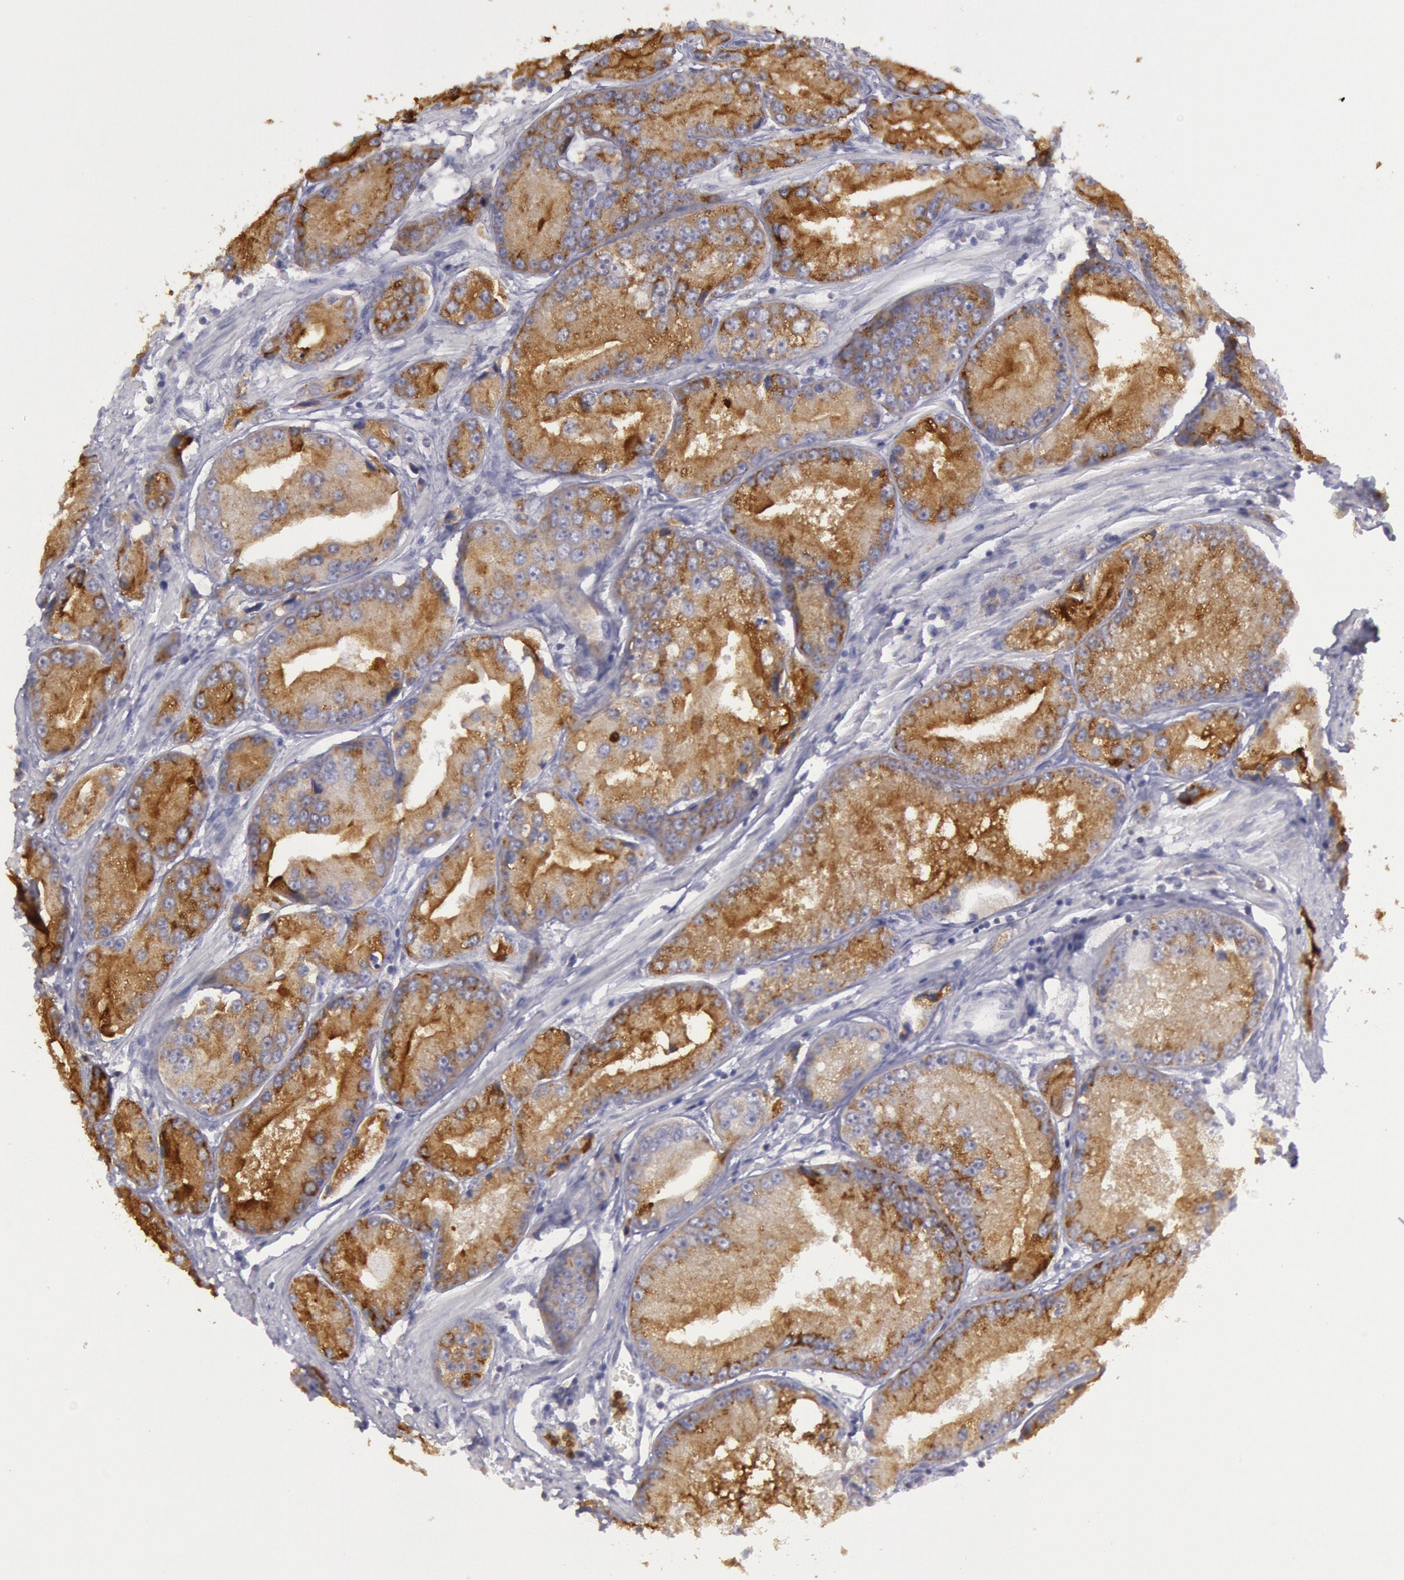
{"staining": {"intensity": "weak", "quantity": ">75%", "location": "cytoplasmic/membranous"}, "tissue": "prostate cancer", "cell_type": "Tumor cells", "image_type": "cancer", "snomed": [{"axis": "morphology", "description": "Adenocarcinoma, Medium grade"}, {"axis": "topography", "description": "Prostate"}], "caption": "High-magnification brightfield microscopy of prostate adenocarcinoma (medium-grade) stained with DAB (3,3'-diaminobenzidine) (brown) and counterstained with hematoxylin (blue). tumor cells exhibit weak cytoplasmic/membranous staining is present in approximately>75% of cells. (DAB IHC with brightfield microscopy, high magnification).", "gene": "RAB27A", "patient": {"sex": "male", "age": 72}}